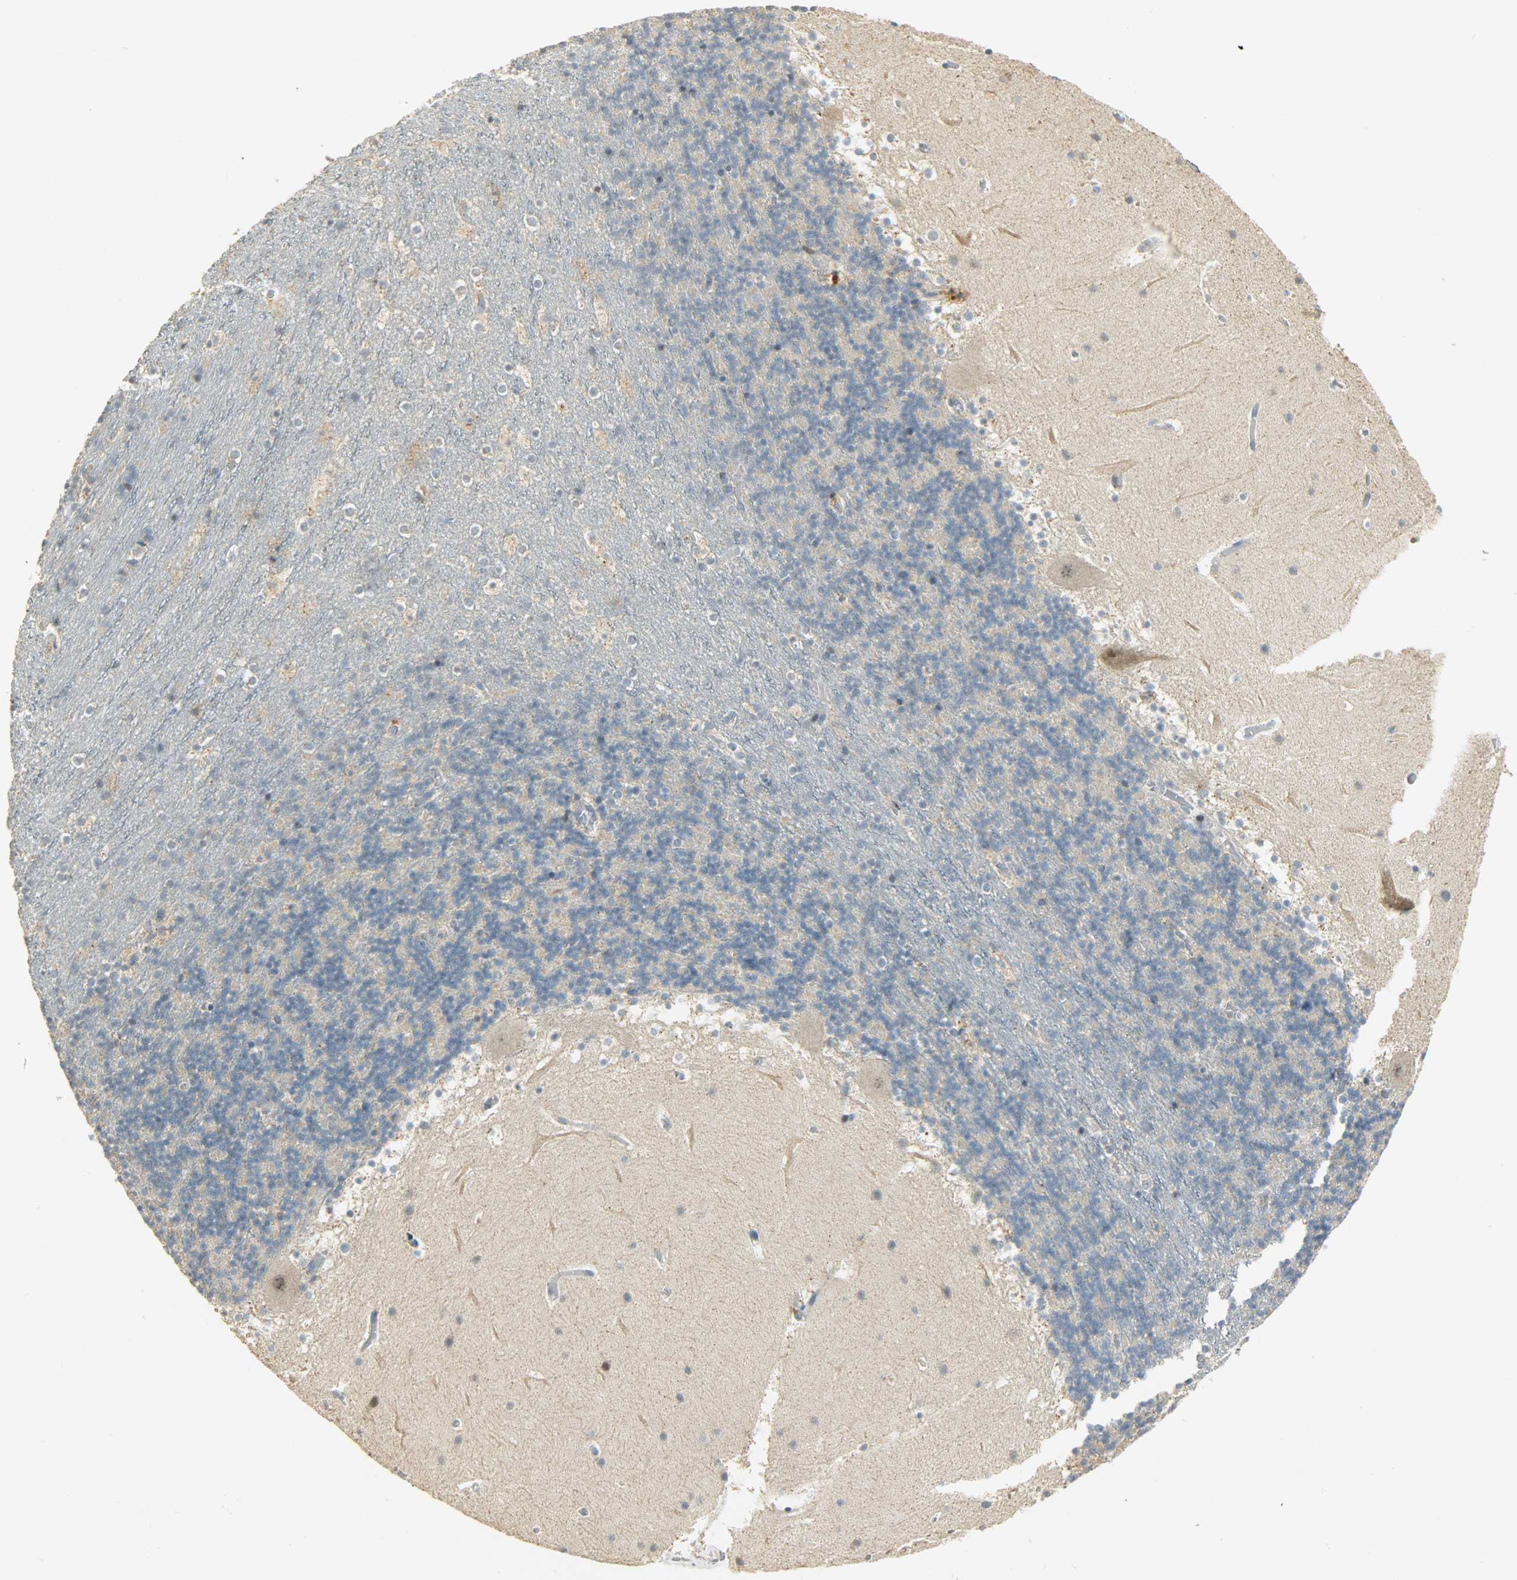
{"staining": {"intensity": "moderate", "quantity": ">75%", "location": "cytoplasmic/membranous"}, "tissue": "cerebellum", "cell_type": "Cells in granular layer", "image_type": "normal", "snomed": [{"axis": "morphology", "description": "Normal tissue, NOS"}, {"axis": "topography", "description": "Cerebellum"}], "caption": "High-power microscopy captured an immunohistochemistry (IHC) image of benign cerebellum, revealing moderate cytoplasmic/membranous expression in about >75% of cells in granular layer. (DAB (3,3'-diaminobenzidine) = brown stain, brightfield microscopy at high magnification).", "gene": "HDHD5", "patient": {"sex": "male", "age": 45}}